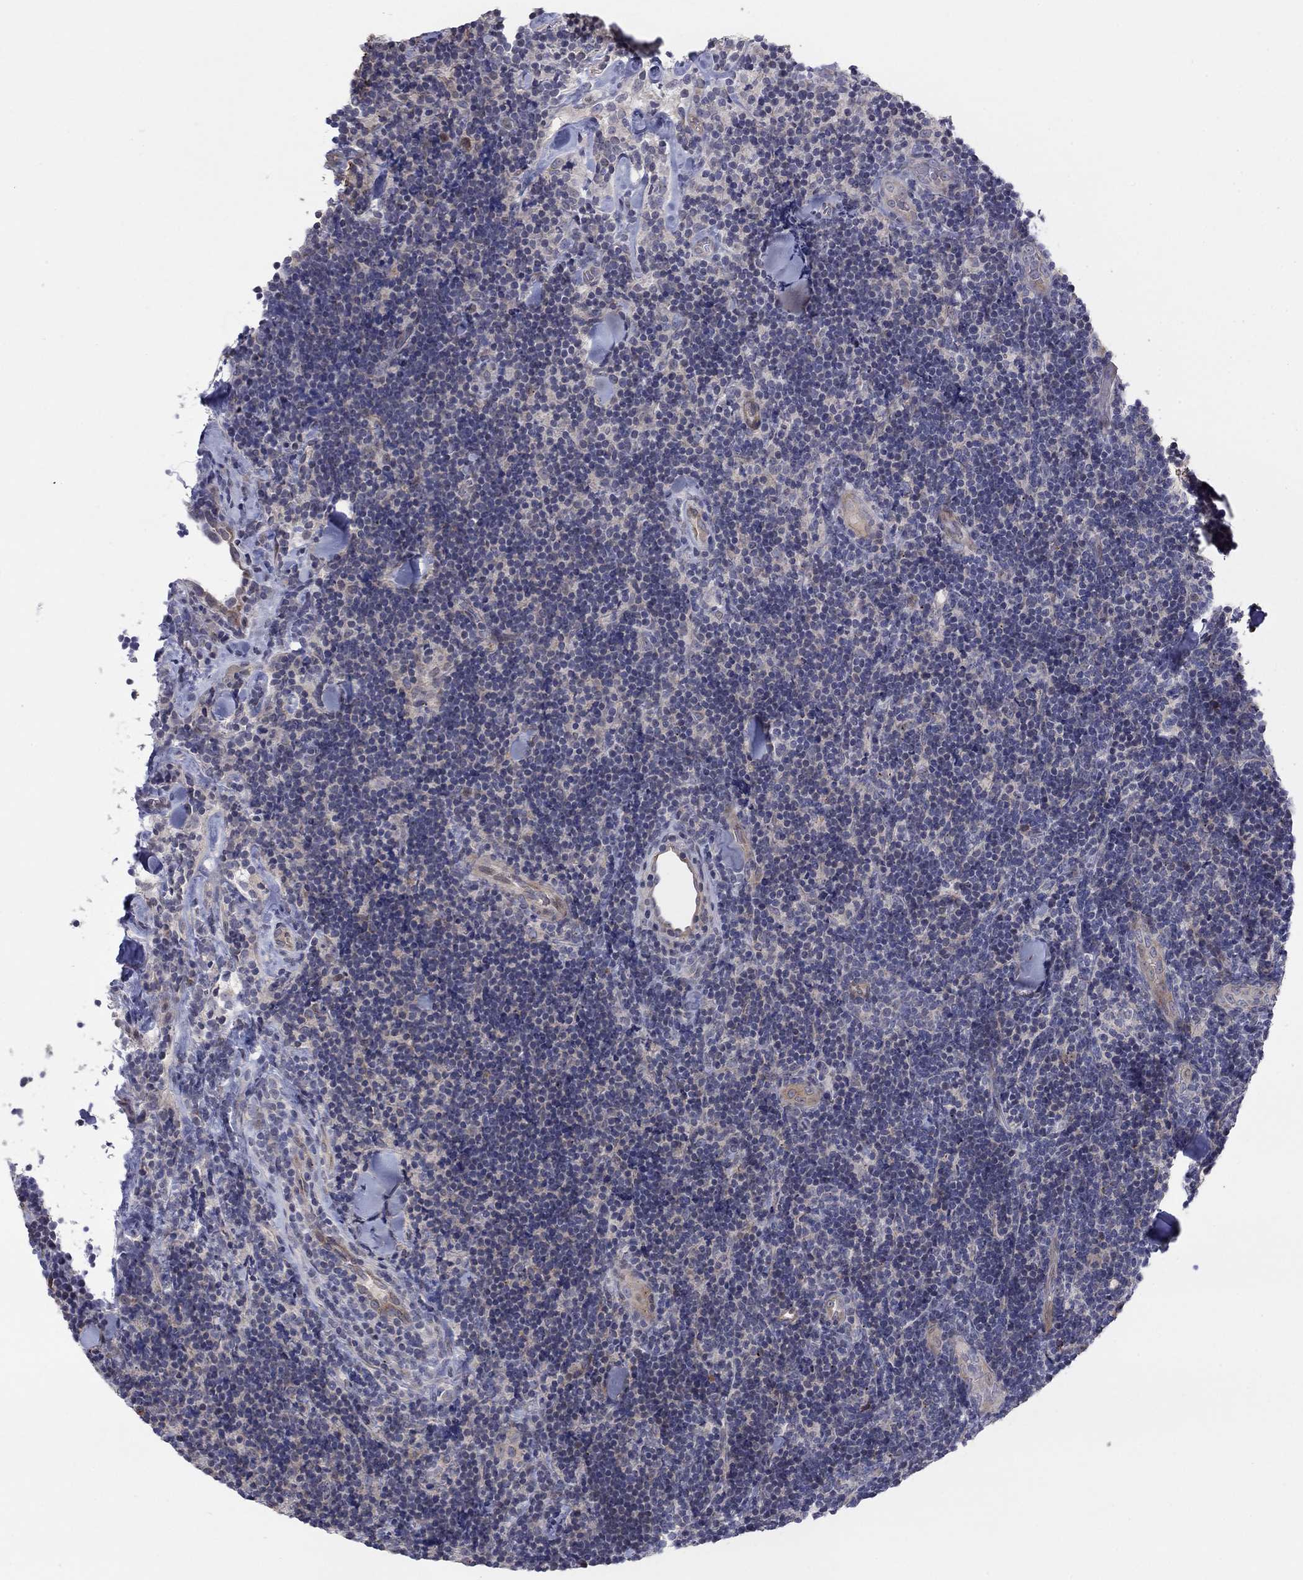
{"staining": {"intensity": "negative", "quantity": "none", "location": "none"}, "tissue": "lymphoma", "cell_type": "Tumor cells", "image_type": "cancer", "snomed": [{"axis": "morphology", "description": "Malignant lymphoma, non-Hodgkin's type, Low grade"}, {"axis": "topography", "description": "Lymph node"}], "caption": "A high-resolution image shows immunohistochemistry (IHC) staining of lymphoma, which reveals no significant positivity in tumor cells.", "gene": "AMN1", "patient": {"sex": "female", "age": 56}}